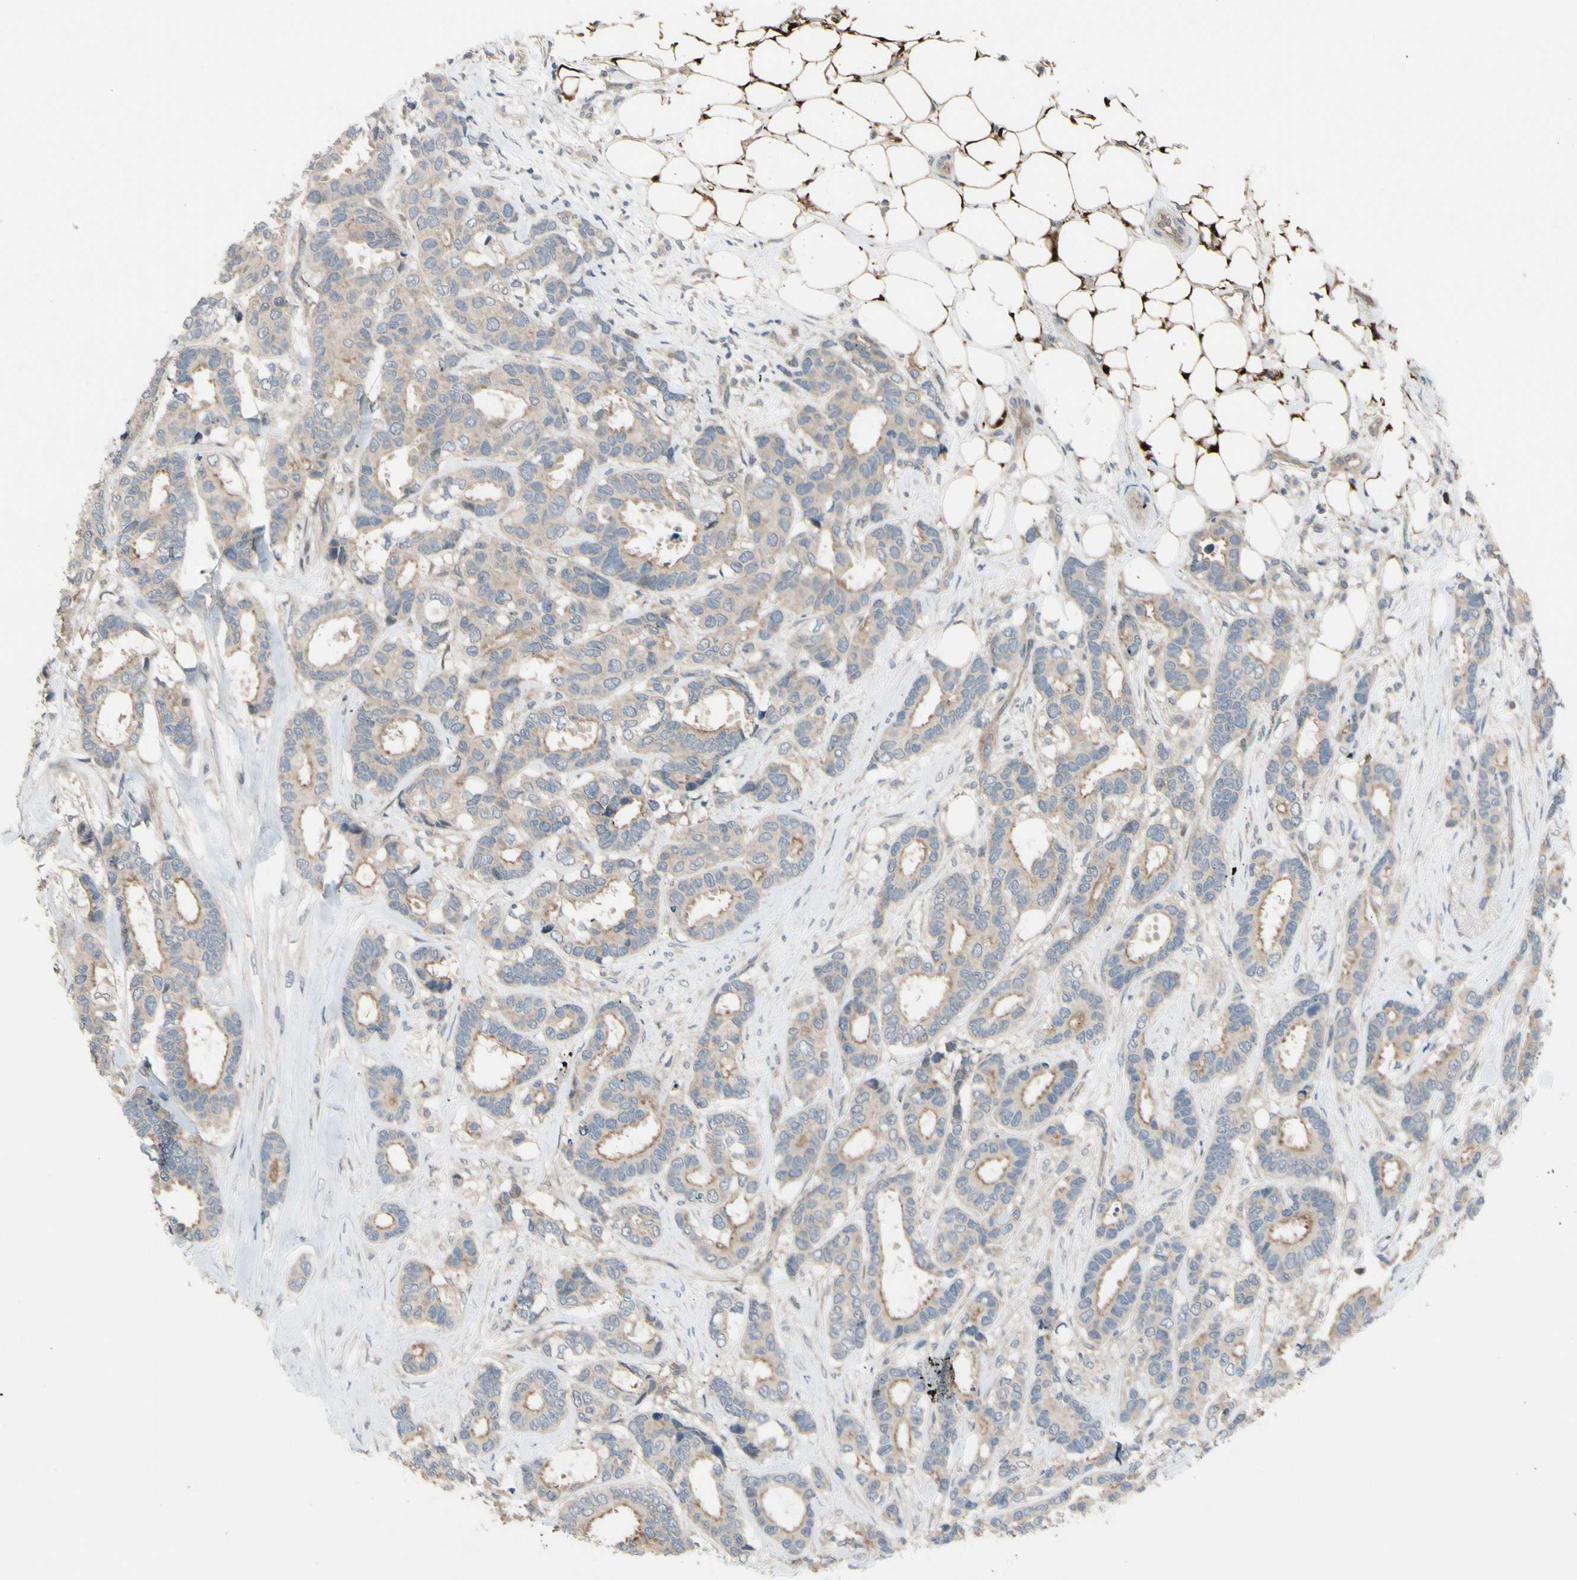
{"staining": {"intensity": "weak", "quantity": ">75%", "location": "cytoplasmic/membranous"}, "tissue": "breast cancer", "cell_type": "Tumor cells", "image_type": "cancer", "snomed": [{"axis": "morphology", "description": "Duct carcinoma"}, {"axis": "topography", "description": "Breast"}], "caption": "Immunohistochemical staining of human breast cancer (infiltrating ductal carcinoma) shows low levels of weak cytoplasmic/membranous protein expression in approximately >75% of tumor cells.", "gene": "ICAM5", "patient": {"sex": "female", "age": 87}}